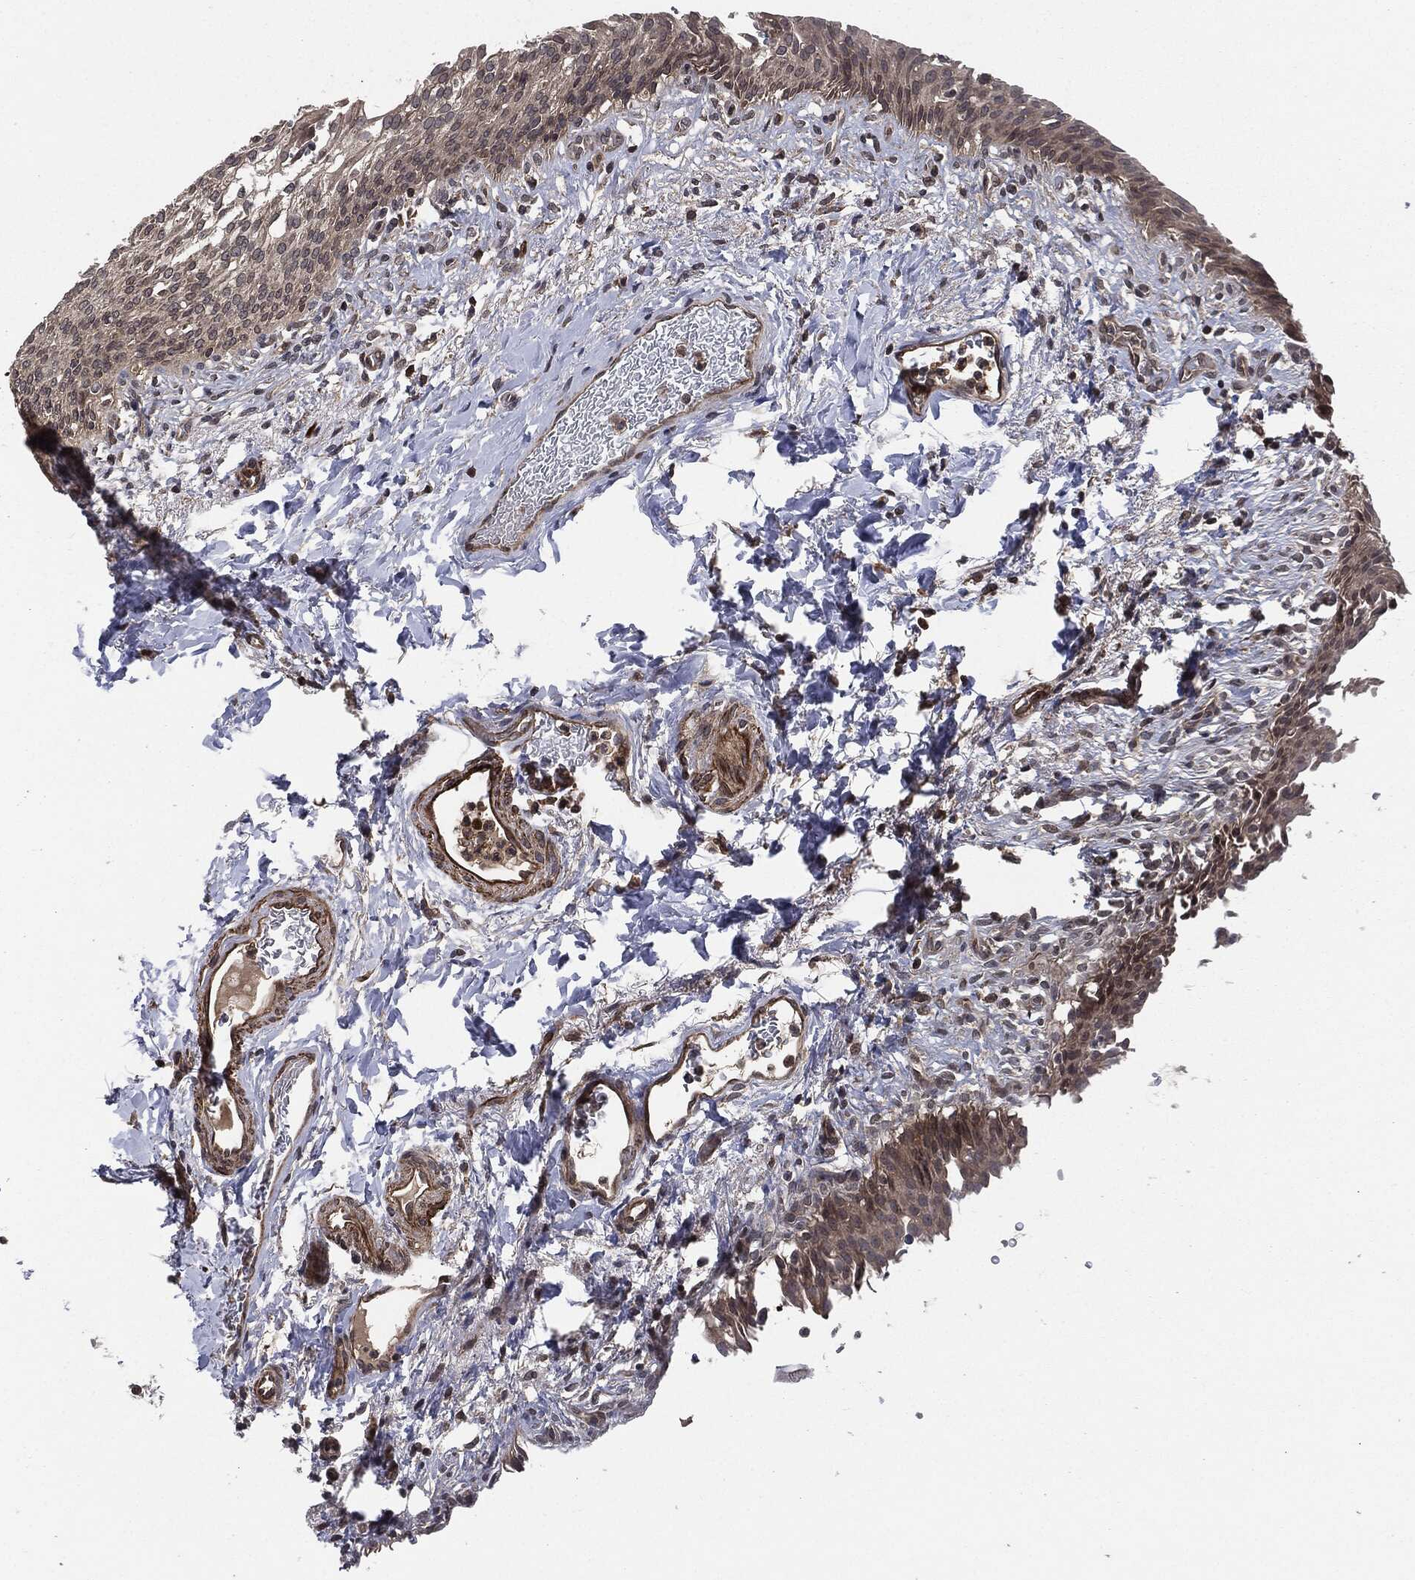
{"staining": {"intensity": "negative", "quantity": "none", "location": "none"}, "tissue": "urinary bladder", "cell_type": "Urothelial cells", "image_type": "normal", "snomed": [{"axis": "morphology", "description": "Normal tissue, NOS"}, {"axis": "topography", "description": "Urinary bladder"}], "caption": "A high-resolution micrograph shows immunohistochemistry (IHC) staining of unremarkable urinary bladder, which demonstrates no significant staining in urothelial cells.", "gene": "UBR1", "patient": {"sex": "female", "age": 60}}